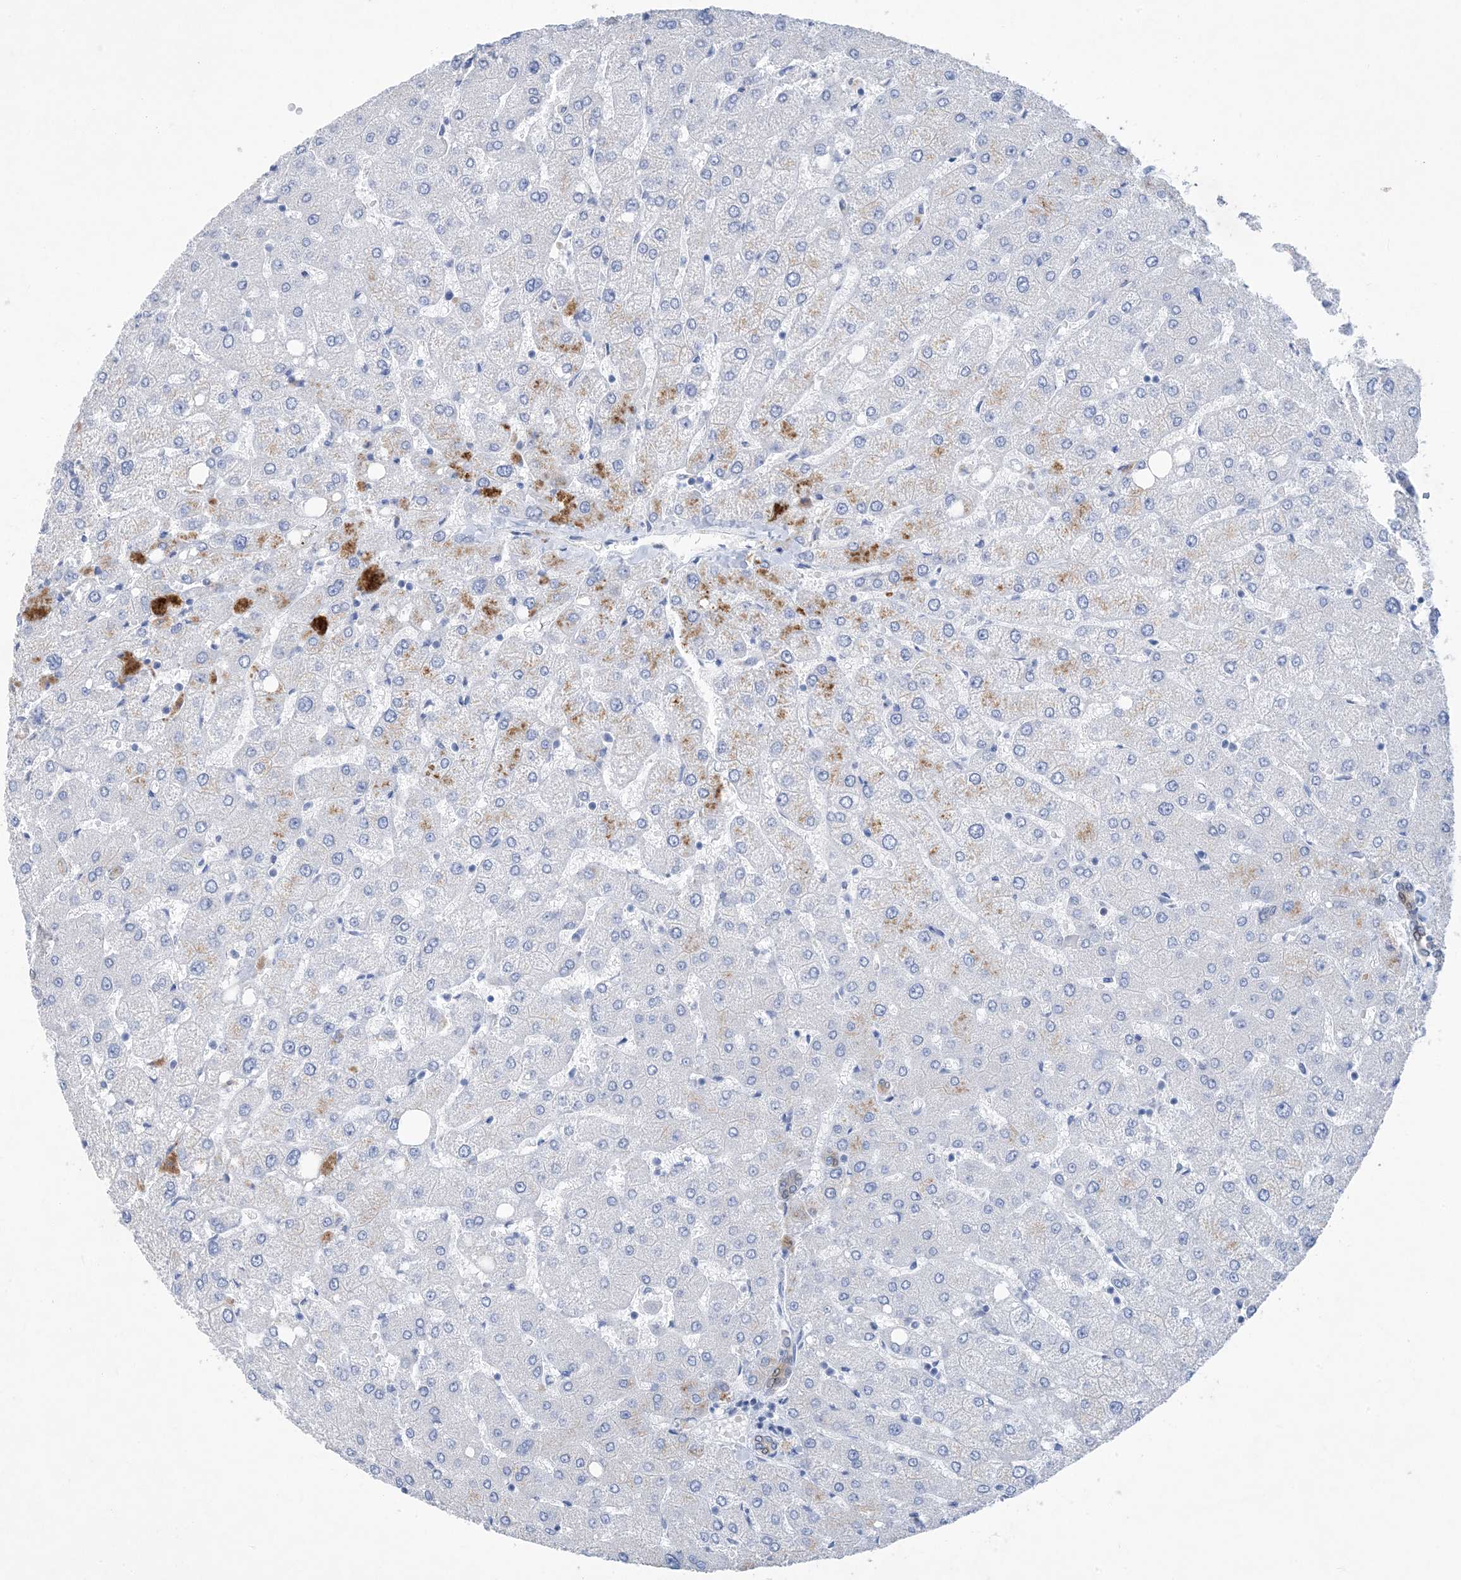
{"staining": {"intensity": "moderate", "quantity": "25%-75%", "location": "cytoplasmic/membranous"}, "tissue": "liver", "cell_type": "Cholangiocytes", "image_type": "normal", "snomed": [{"axis": "morphology", "description": "Normal tissue, NOS"}, {"axis": "topography", "description": "Liver"}], "caption": "Liver stained with DAB IHC shows medium levels of moderate cytoplasmic/membranous staining in about 25%-75% of cholangiocytes.", "gene": "SH3YL1", "patient": {"sex": "female", "age": 54}}